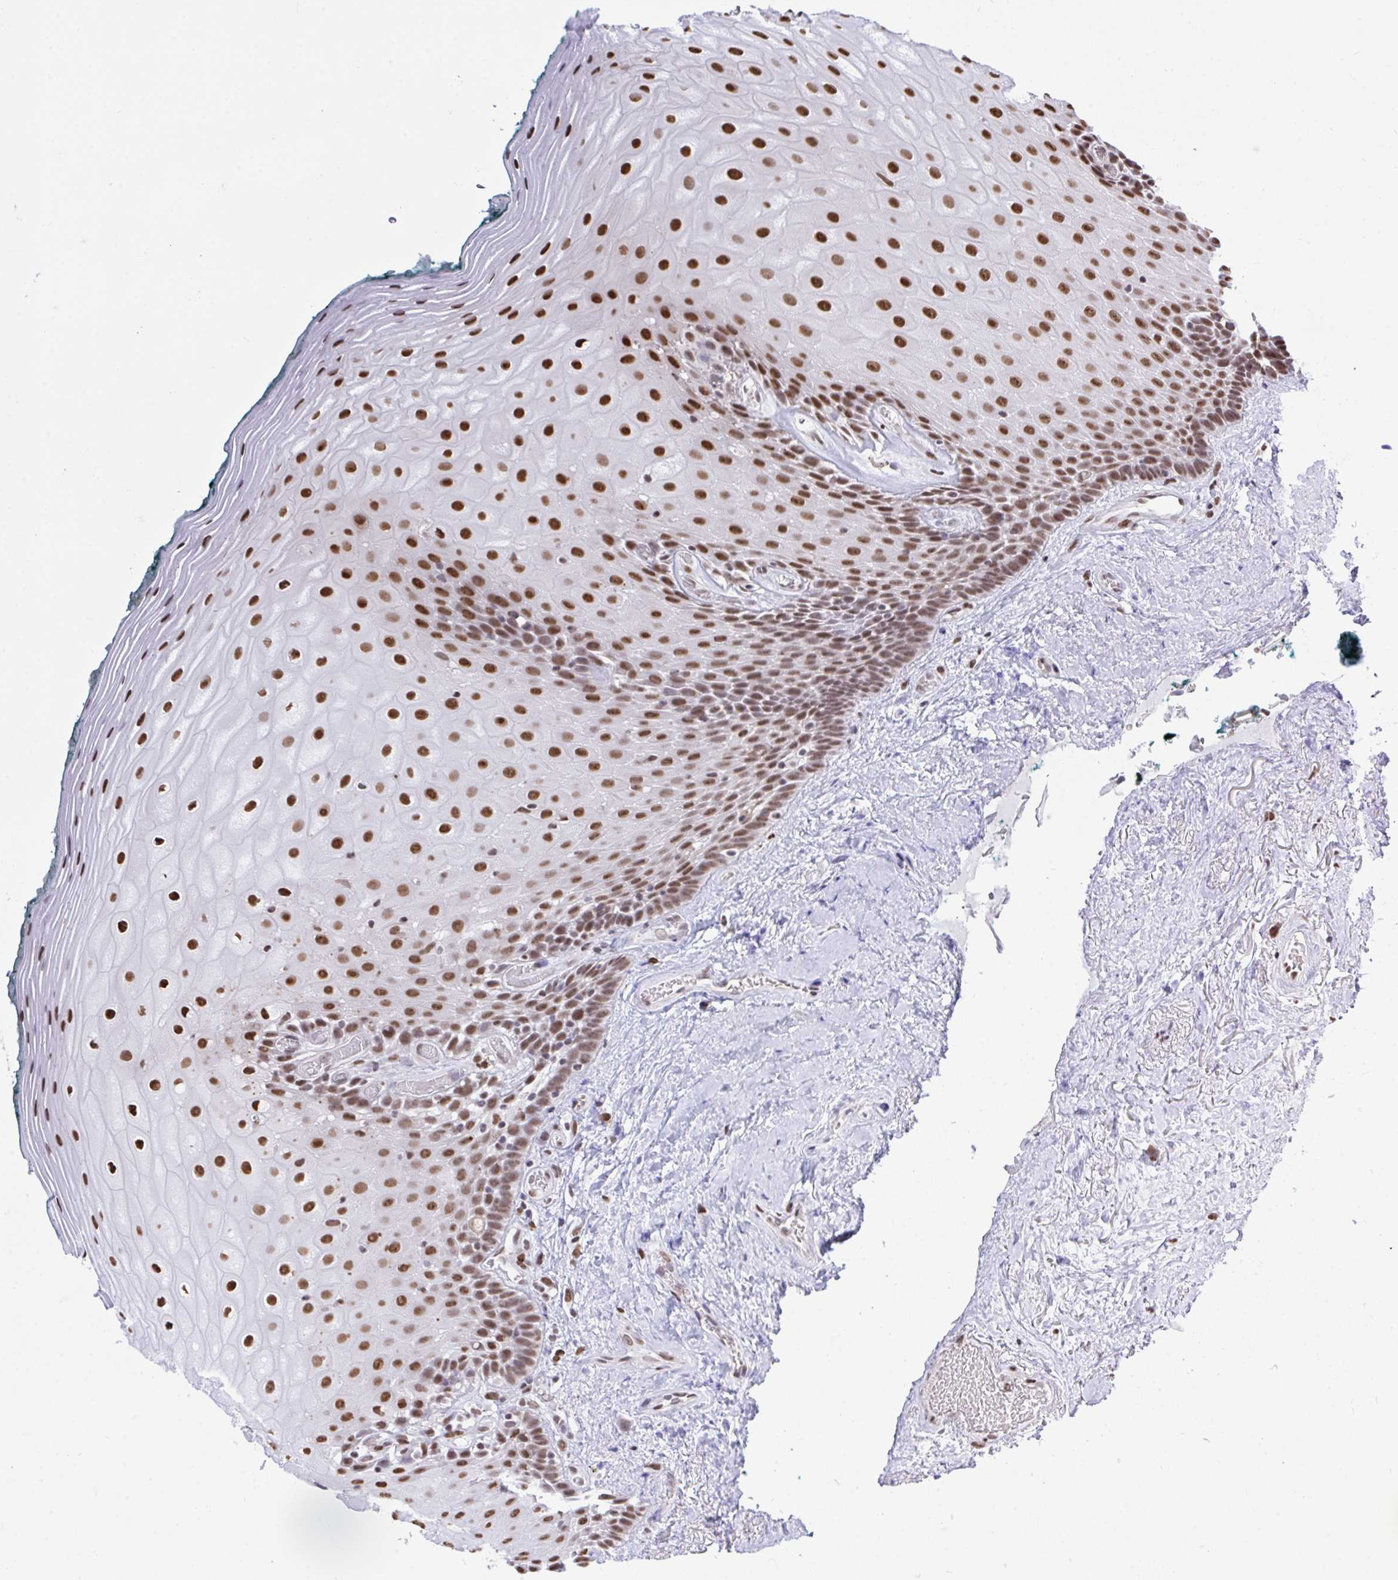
{"staining": {"intensity": "strong", "quantity": ">75%", "location": "nuclear"}, "tissue": "oral mucosa", "cell_type": "Squamous epithelial cells", "image_type": "normal", "snomed": [{"axis": "morphology", "description": "Normal tissue, NOS"}, {"axis": "morphology", "description": "Squamous cell carcinoma, NOS"}, {"axis": "topography", "description": "Oral tissue"}, {"axis": "topography", "description": "Head-Neck"}], "caption": "Immunohistochemical staining of unremarkable human oral mucosa reveals high levels of strong nuclear staining in approximately >75% of squamous epithelial cells. Nuclei are stained in blue.", "gene": "HNRNPDL", "patient": {"sex": "male", "age": 64}}